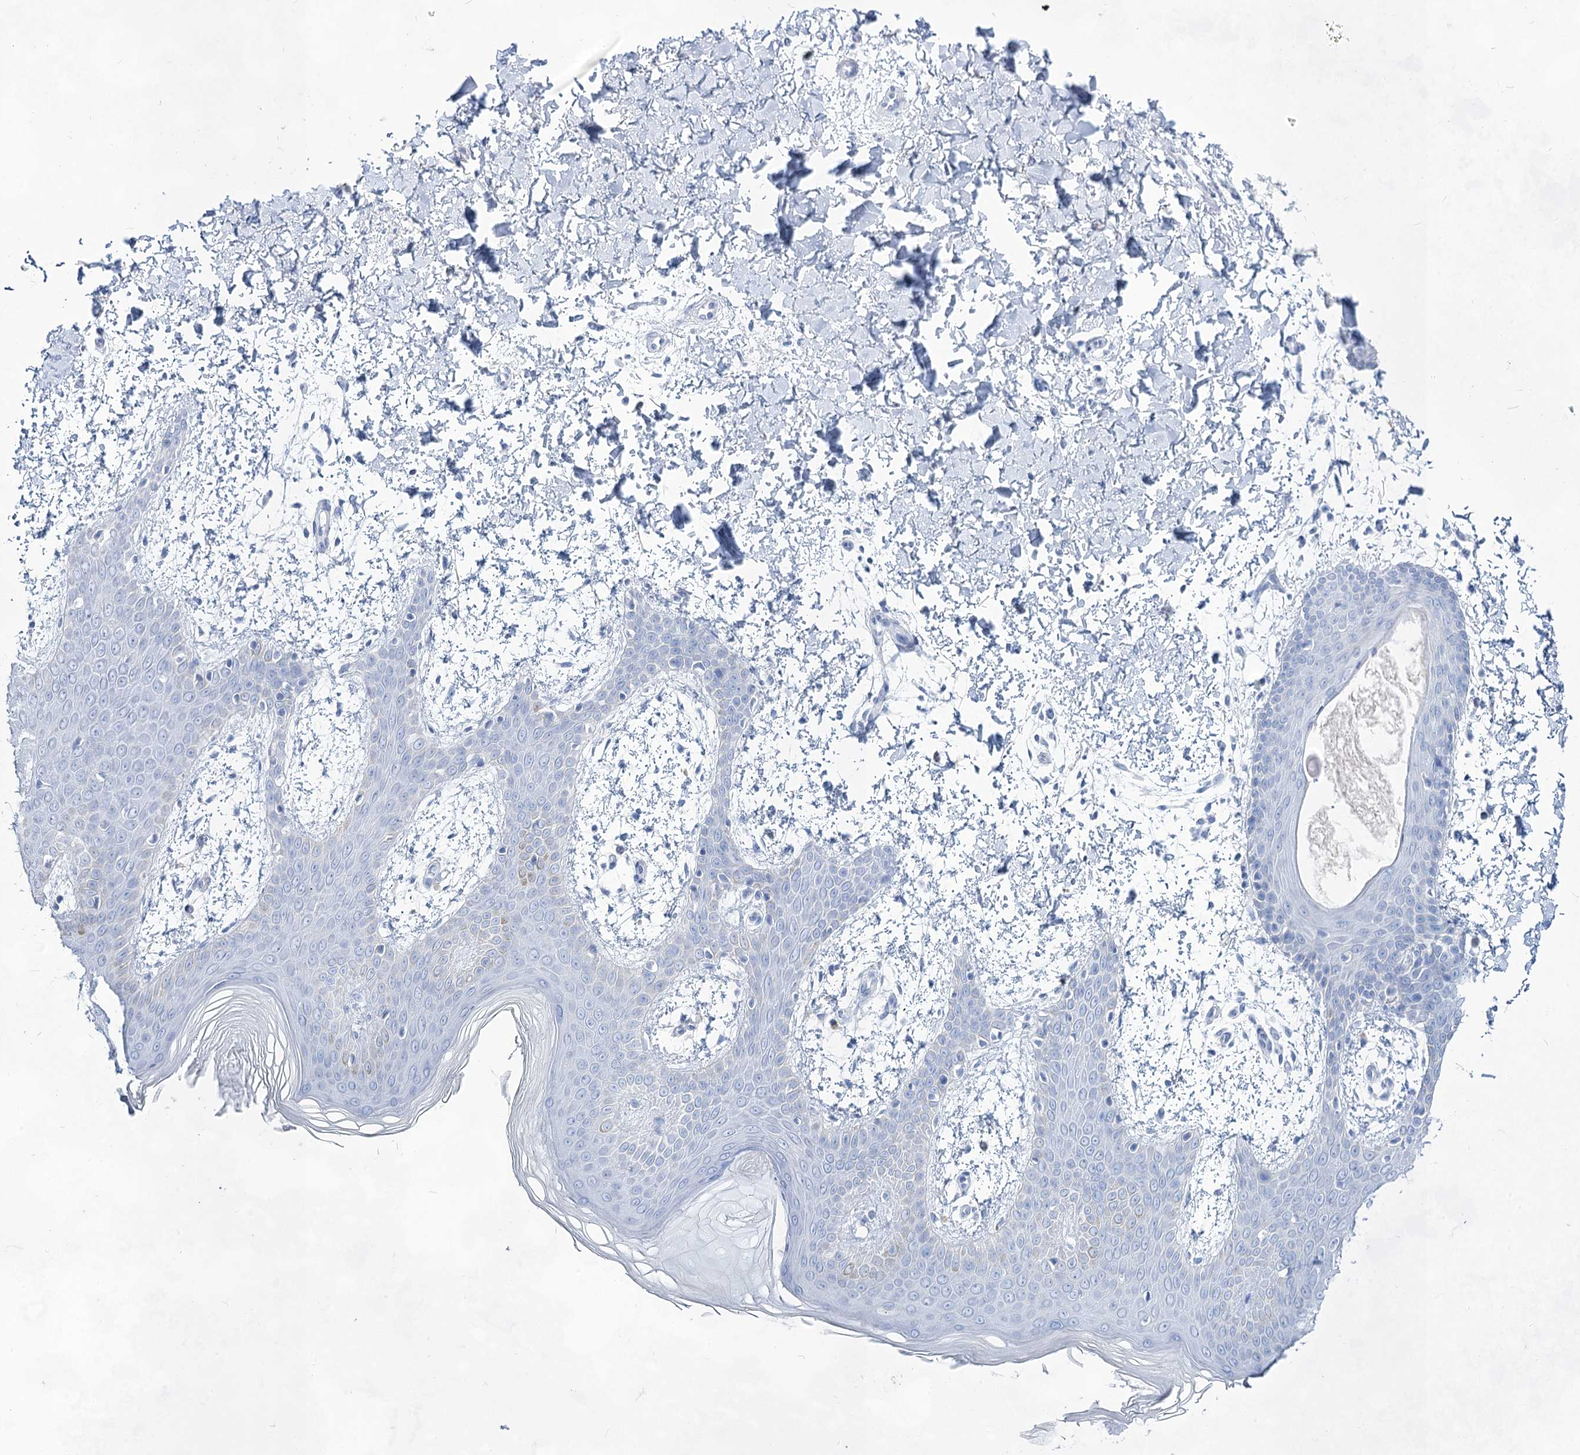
{"staining": {"intensity": "negative", "quantity": "none", "location": "none"}, "tissue": "skin", "cell_type": "Fibroblasts", "image_type": "normal", "snomed": [{"axis": "morphology", "description": "Normal tissue, NOS"}, {"axis": "topography", "description": "Skin"}], "caption": "DAB (3,3'-diaminobenzidine) immunohistochemical staining of benign skin exhibits no significant expression in fibroblasts. (DAB immunohistochemistry (IHC) with hematoxylin counter stain).", "gene": "ACRV1", "patient": {"sex": "male", "age": 36}}